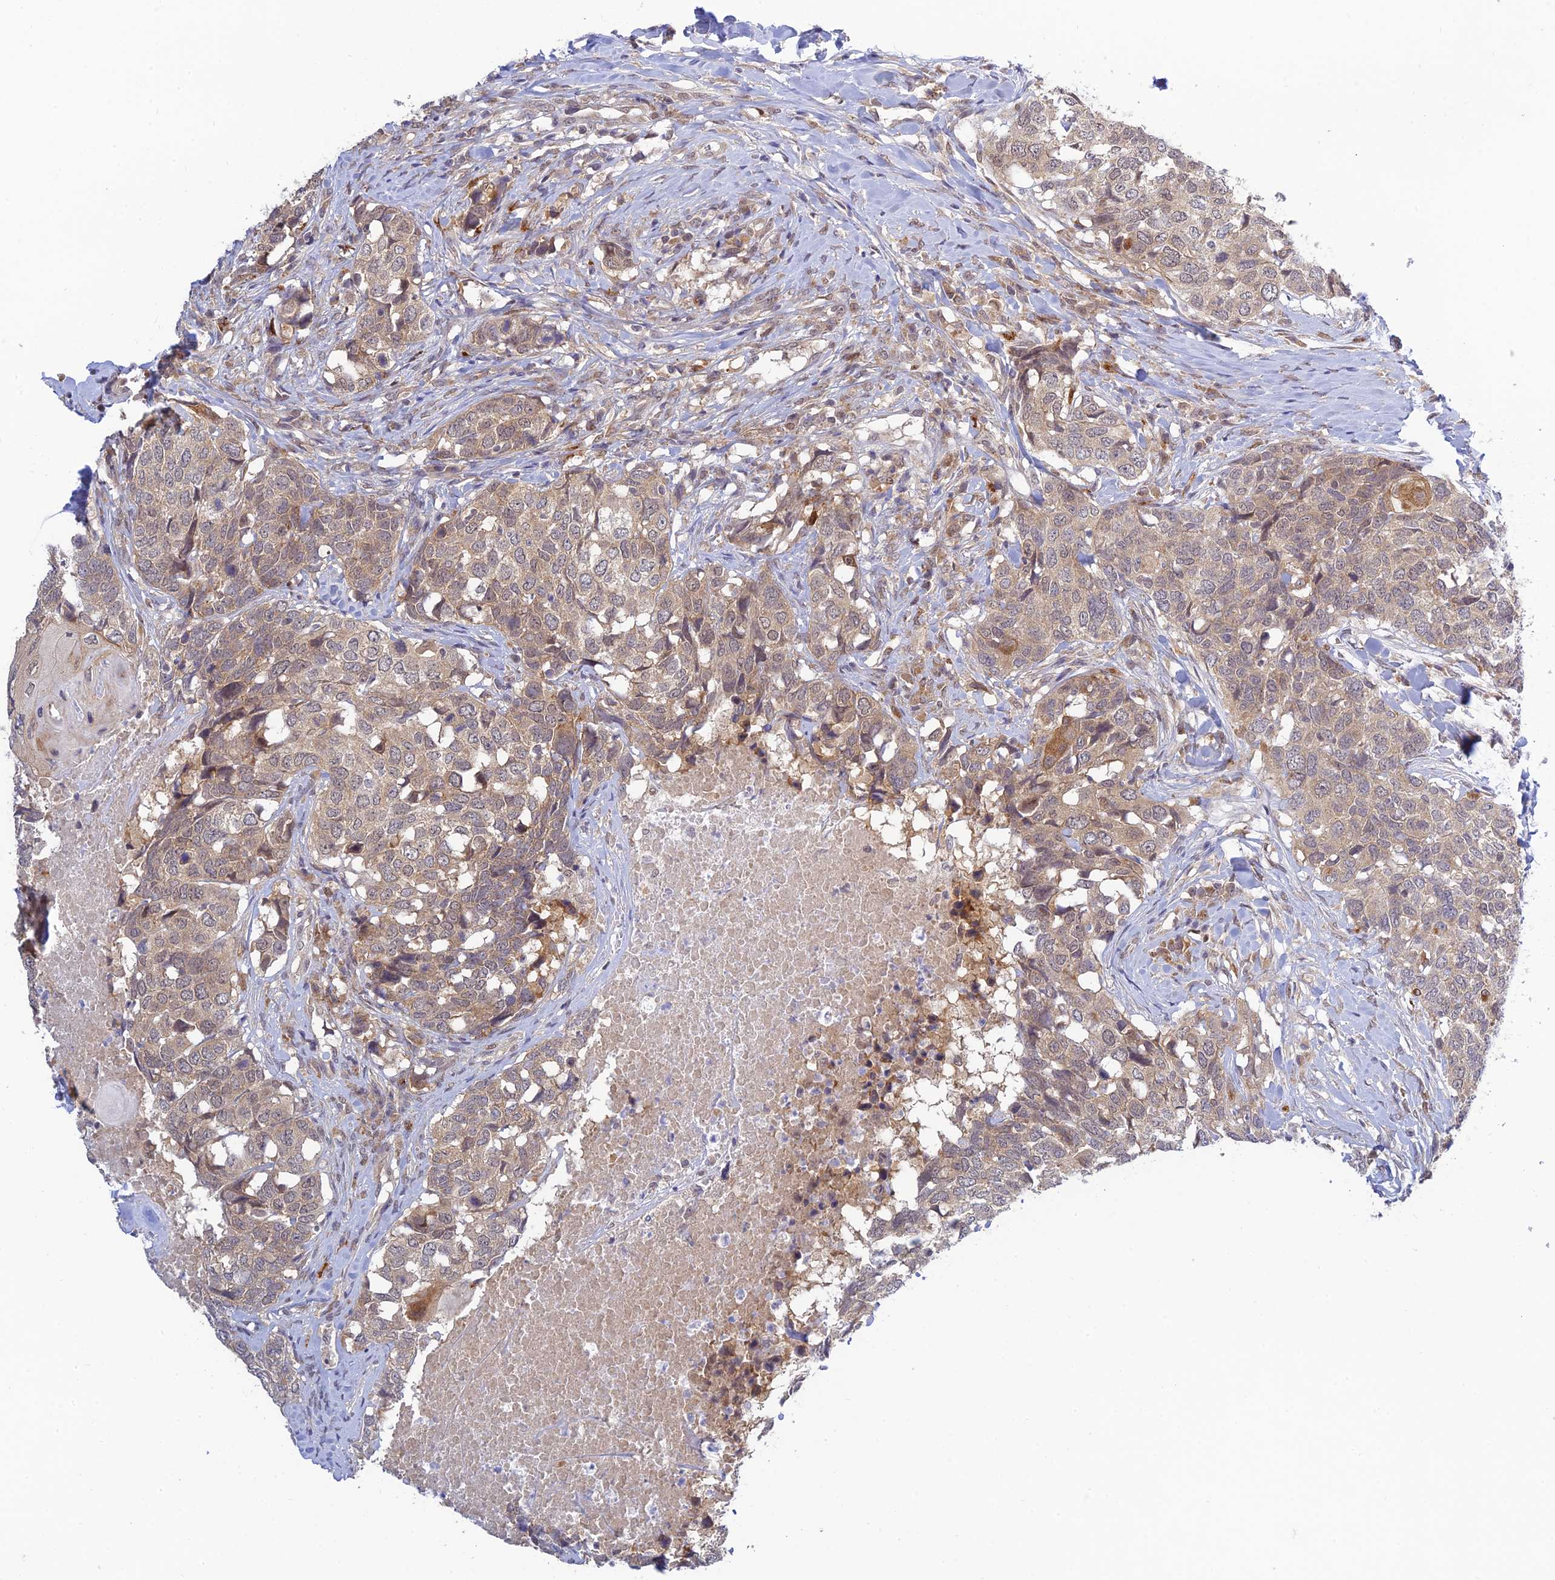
{"staining": {"intensity": "moderate", "quantity": "<25%", "location": "cytoplasmic/membranous"}, "tissue": "head and neck cancer", "cell_type": "Tumor cells", "image_type": "cancer", "snomed": [{"axis": "morphology", "description": "Squamous cell carcinoma, NOS"}, {"axis": "topography", "description": "Head-Neck"}], "caption": "An image of human head and neck cancer stained for a protein shows moderate cytoplasmic/membranous brown staining in tumor cells. (IHC, brightfield microscopy, high magnification).", "gene": "SKIC8", "patient": {"sex": "male", "age": 66}}